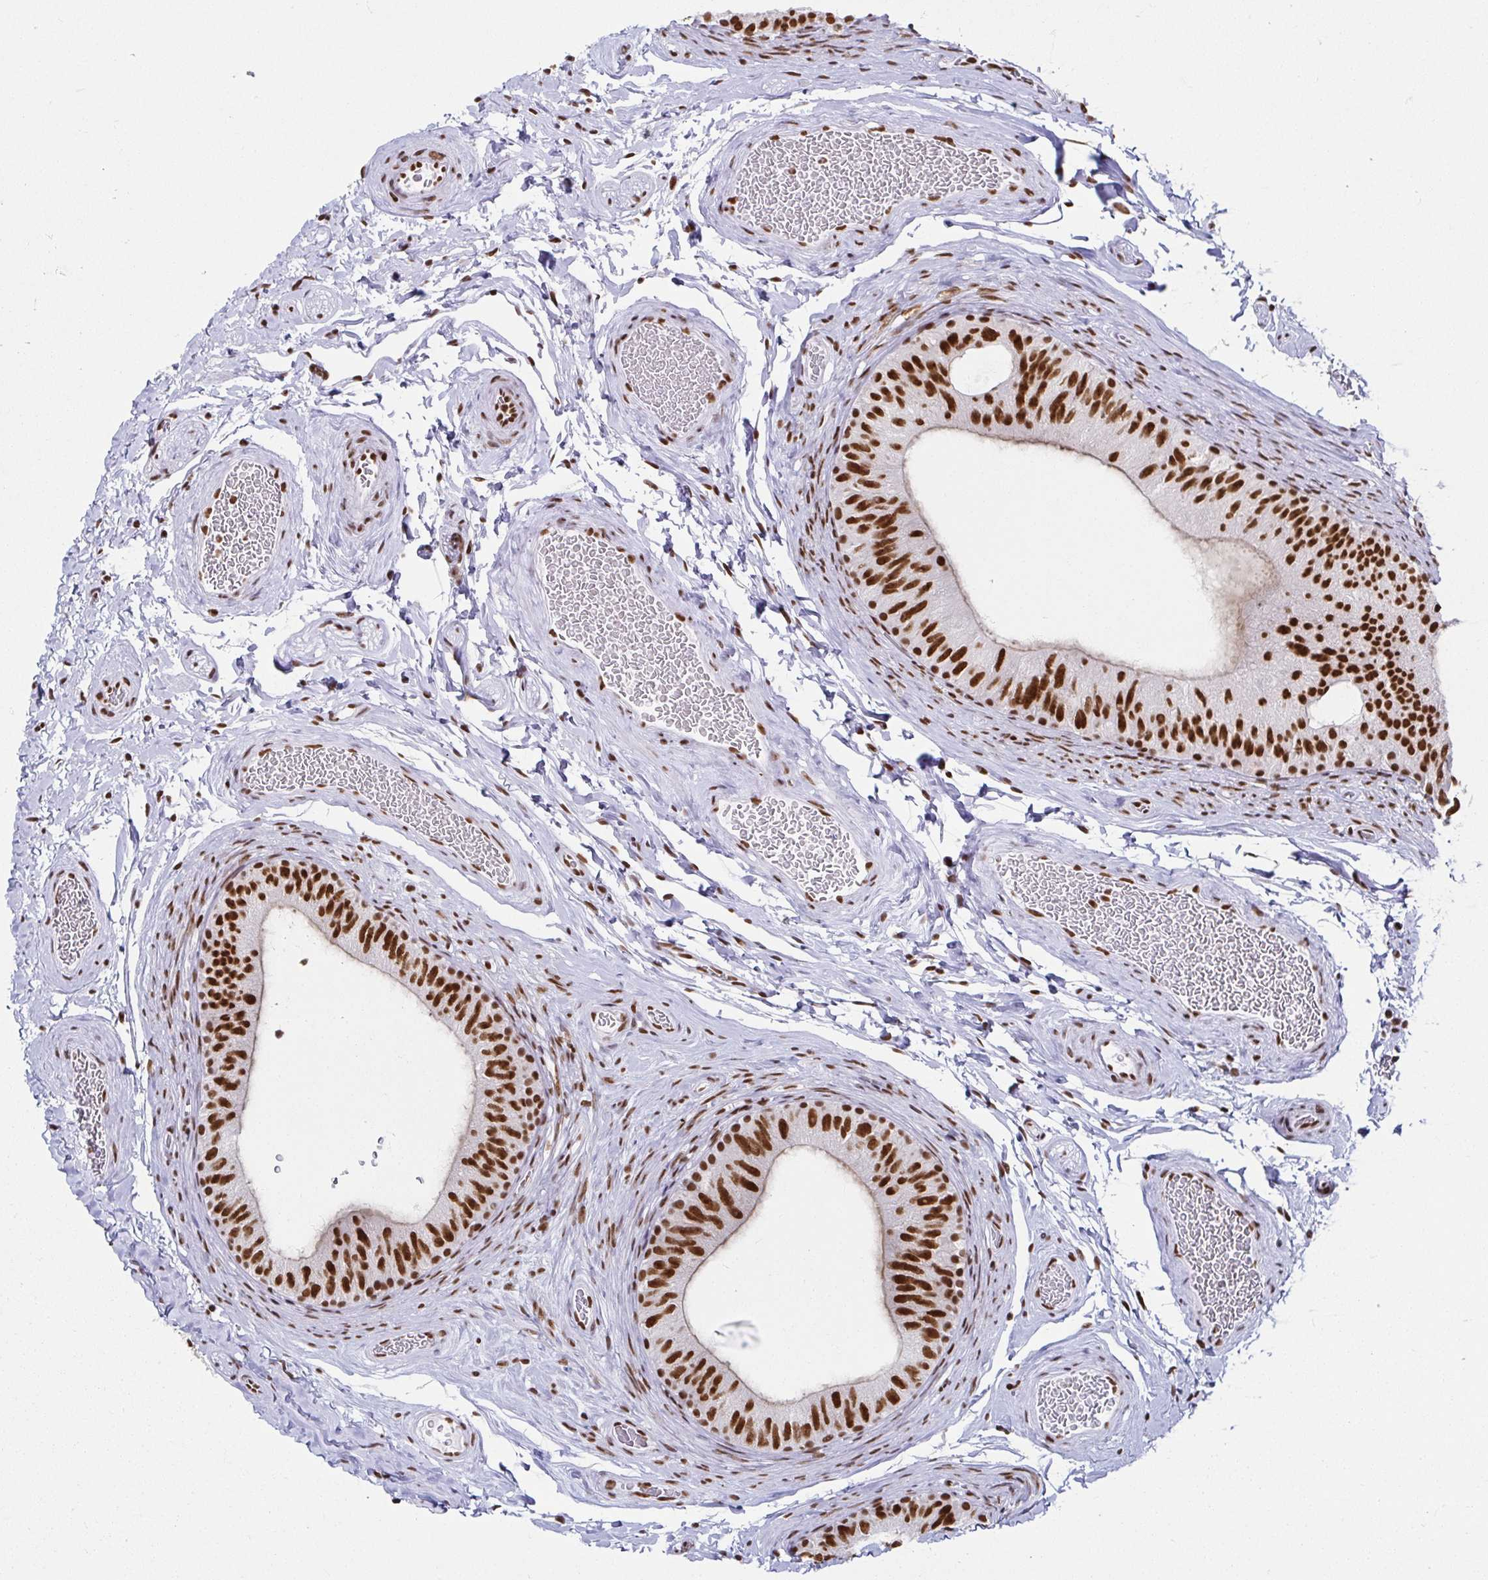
{"staining": {"intensity": "strong", "quantity": ">75%", "location": "nuclear"}, "tissue": "epididymis", "cell_type": "Glandular cells", "image_type": "normal", "snomed": [{"axis": "morphology", "description": "Normal tissue, NOS"}, {"axis": "topography", "description": "Epididymis, spermatic cord, NOS"}, {"axis": "topography", "description": "Epididymis"}], "caption": "Unremarkable epididymis was stained to show a protein in brown. There is high levels of strong nuclear staining in about >75% of glandular cells.", "gene": "EWSR1", "patient": {"sex": "male", "age": 31}}